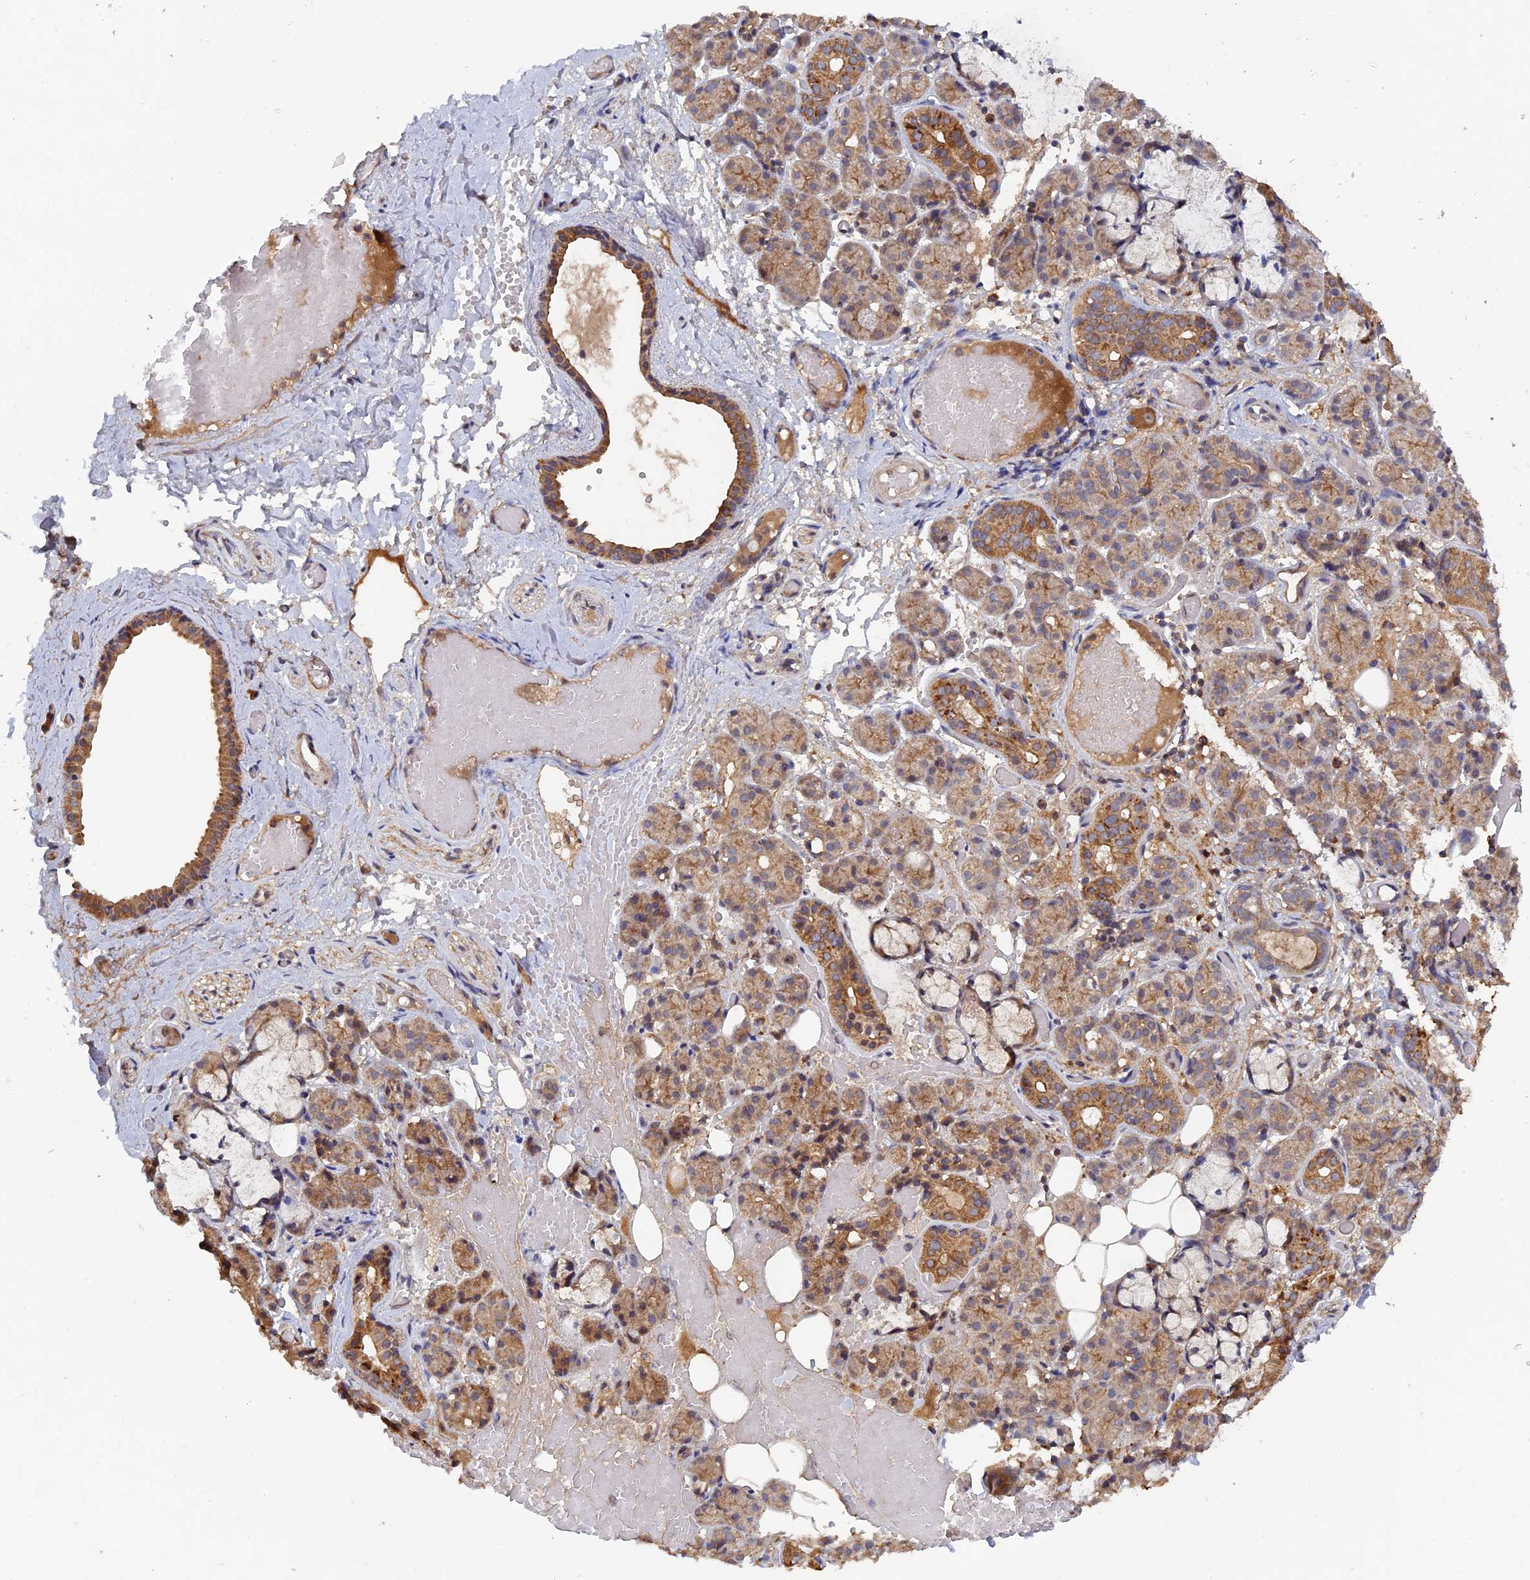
{"staining": {"intensity": "moderate", "quantity": "25%-75%", "location": "cytoplasmic/membranous"}, "tissue": "salivary gland", "cell_type": "Glandular cells", "image_type": "normal", "snomed": [{"axis": "morphology", "description": "Normal tissue, NOS"}, {"axis": "topography", "description": "Salivary gland"}], "caption": "This is a micrograph of immunohistochemistry staining of benign salivary gland, which shows moderate staining in the cytoplasmic/membranous of glandular cells.", "gene": "RAB15", "patient": {"sex": "male", "age": 63}}